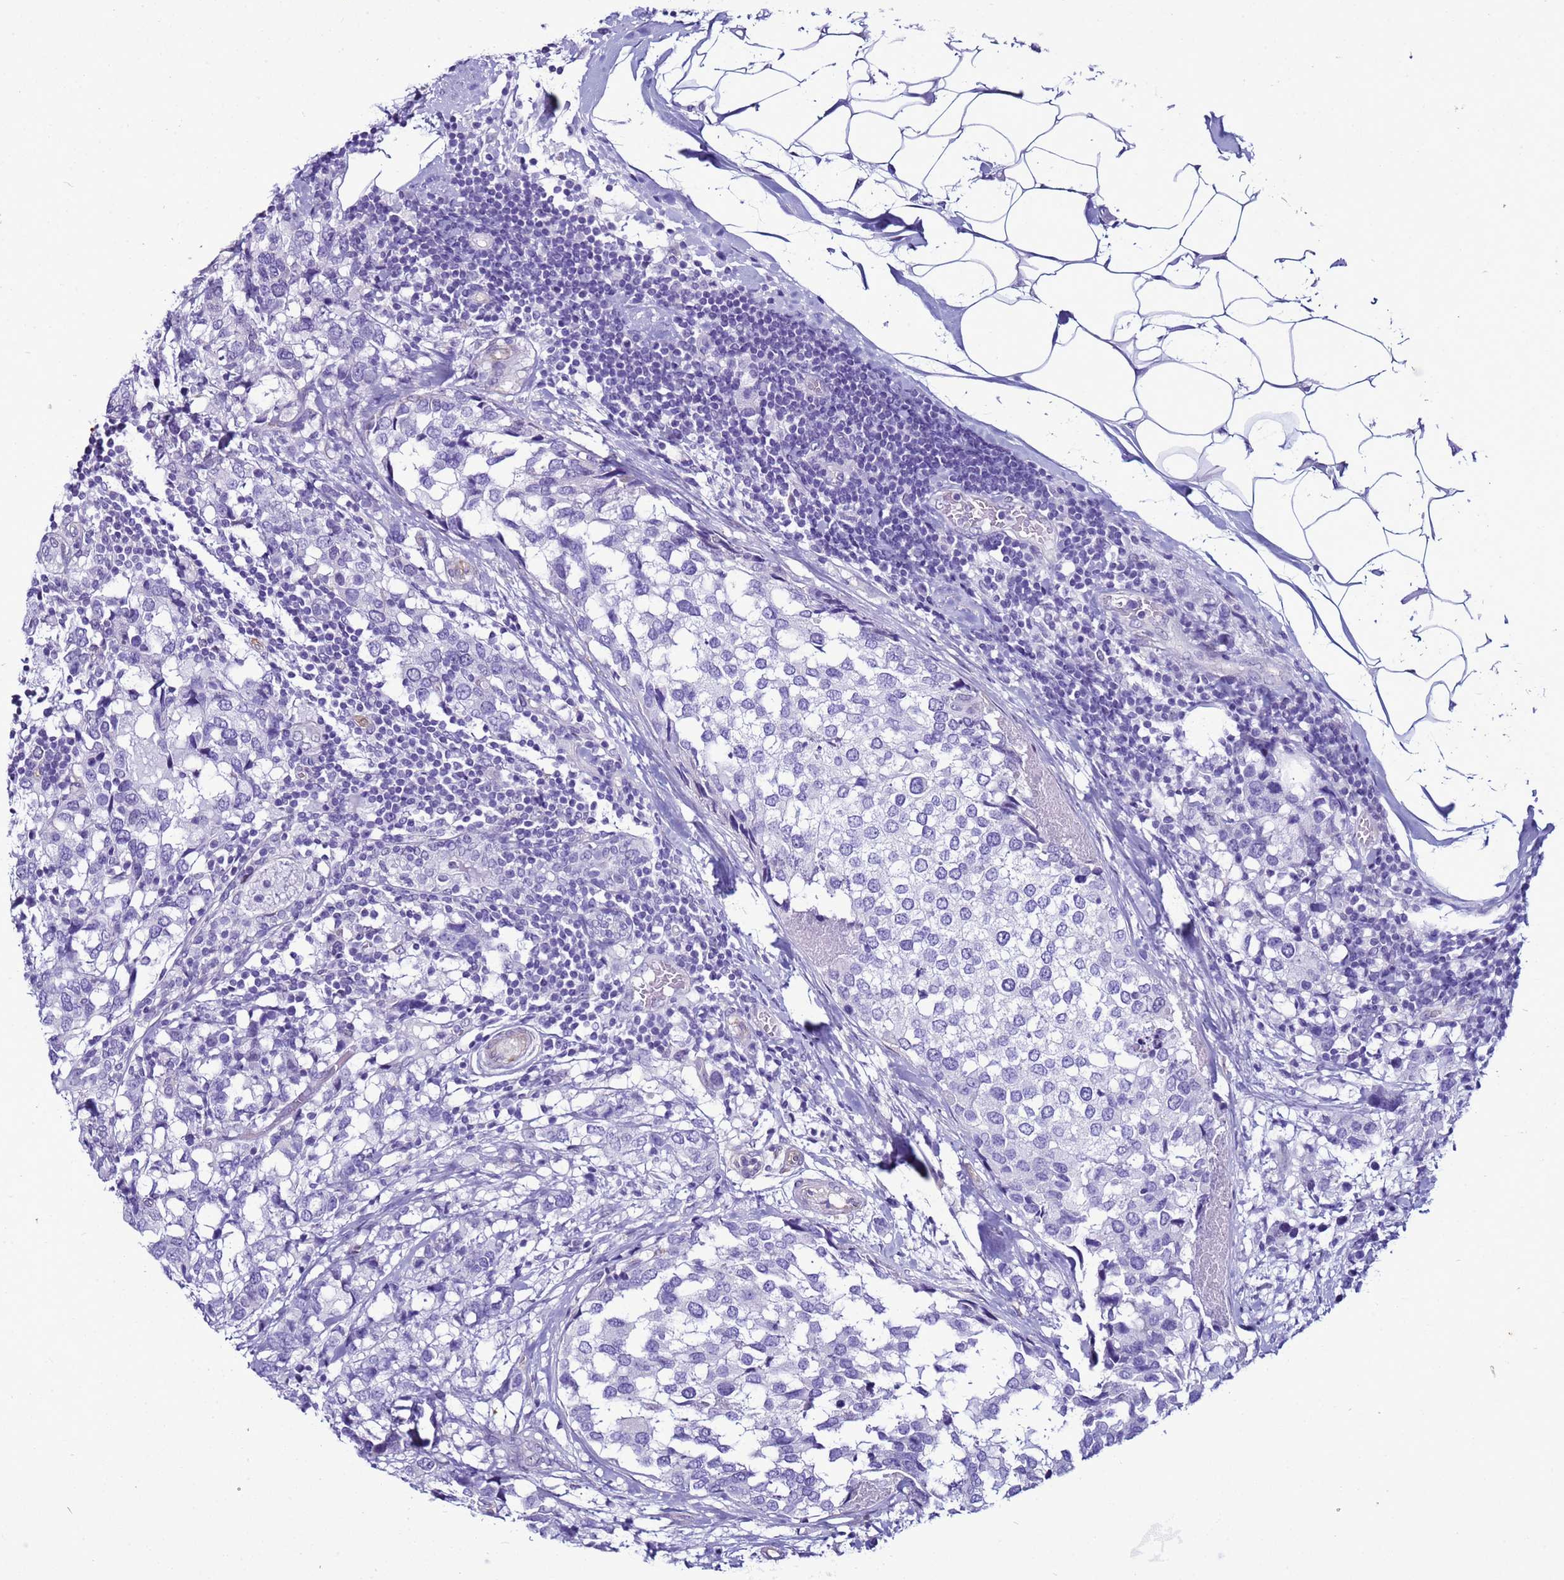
{"staining": {"intensity": "negative", "quantity": "none", "location": "none"}, "tissue": "breast cancer", "cell_type": "Tumor cells", "image_type": "cancer", "snomed": [{"axis": "morphology", "description": "Lobular carcinoma"}, {"axis": "topography", "description": "Breast"}], "caption": "The immunohistochemistry (IHC) micrograph has no significant positivity in tumor cells of lobular carcinoma (breast) tissue.", "gene": "LRRC10B", "patient": {"sex": "female", "age": 59}}